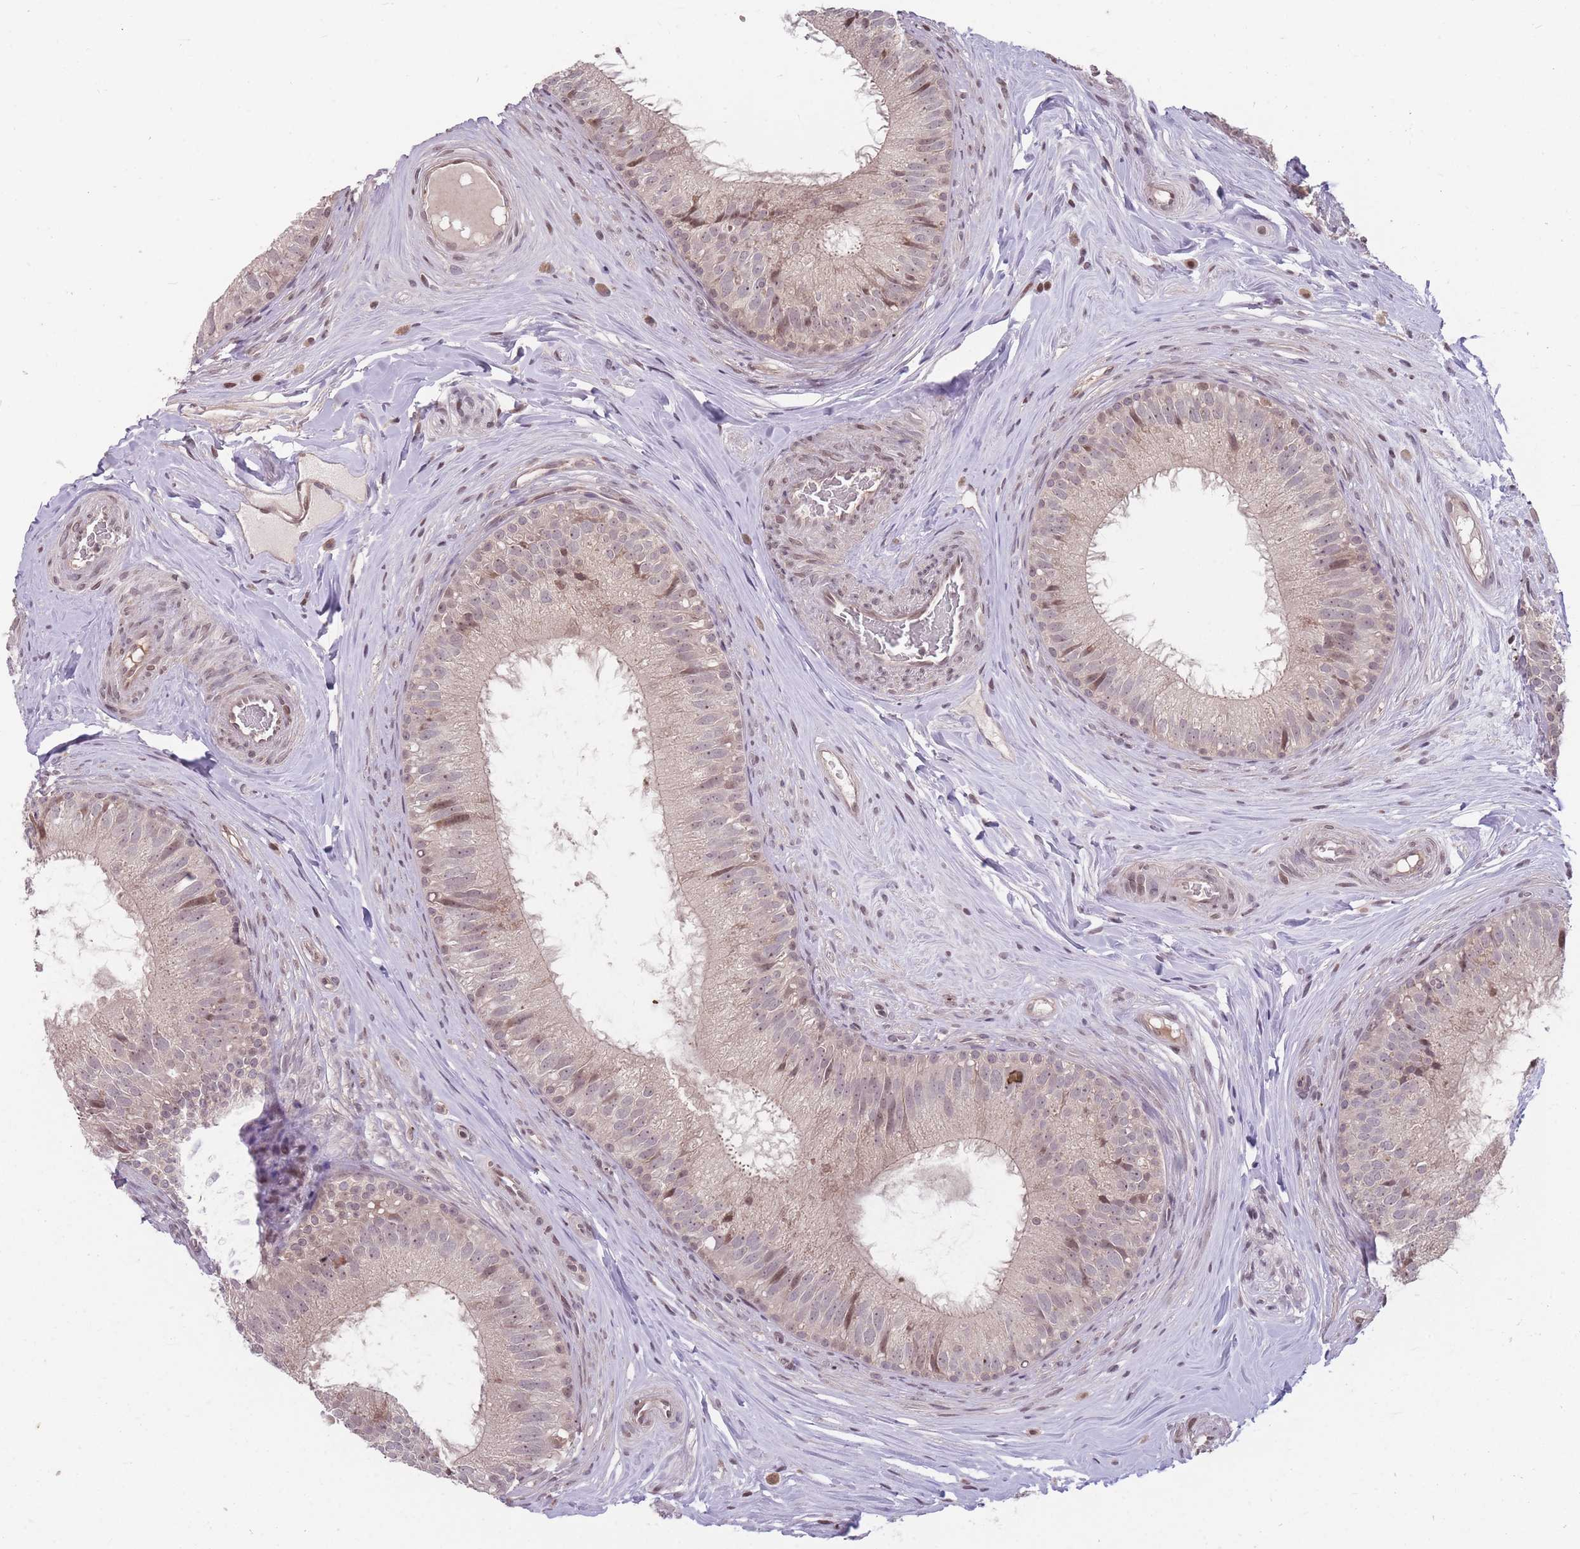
{"staining": {"intensity": "weak", "quantity": "<25%", "location": "nuclear"}, "tissue": "epididymis", "cell_type": "Glandular cells", "image_type": "normal", "snomed": [{"axis": "morphology", "description": "Normal tissue, NOS"}, {"axis": "topography", "description": "Epididymis"}], "caption": "High magnification brightfield microscopy of benign epididymis stained with DAB (brown) and counterstained with hematoxylin (blue): glandular cells show no significant expression. The staining was performed using DAB to visualize the protein expression in brown, while the nuclei were stained in blue with hematoxylin (Magnification: 20x).", "gene": "GGT5", "patient": {"sex": "male", "age": 34}}